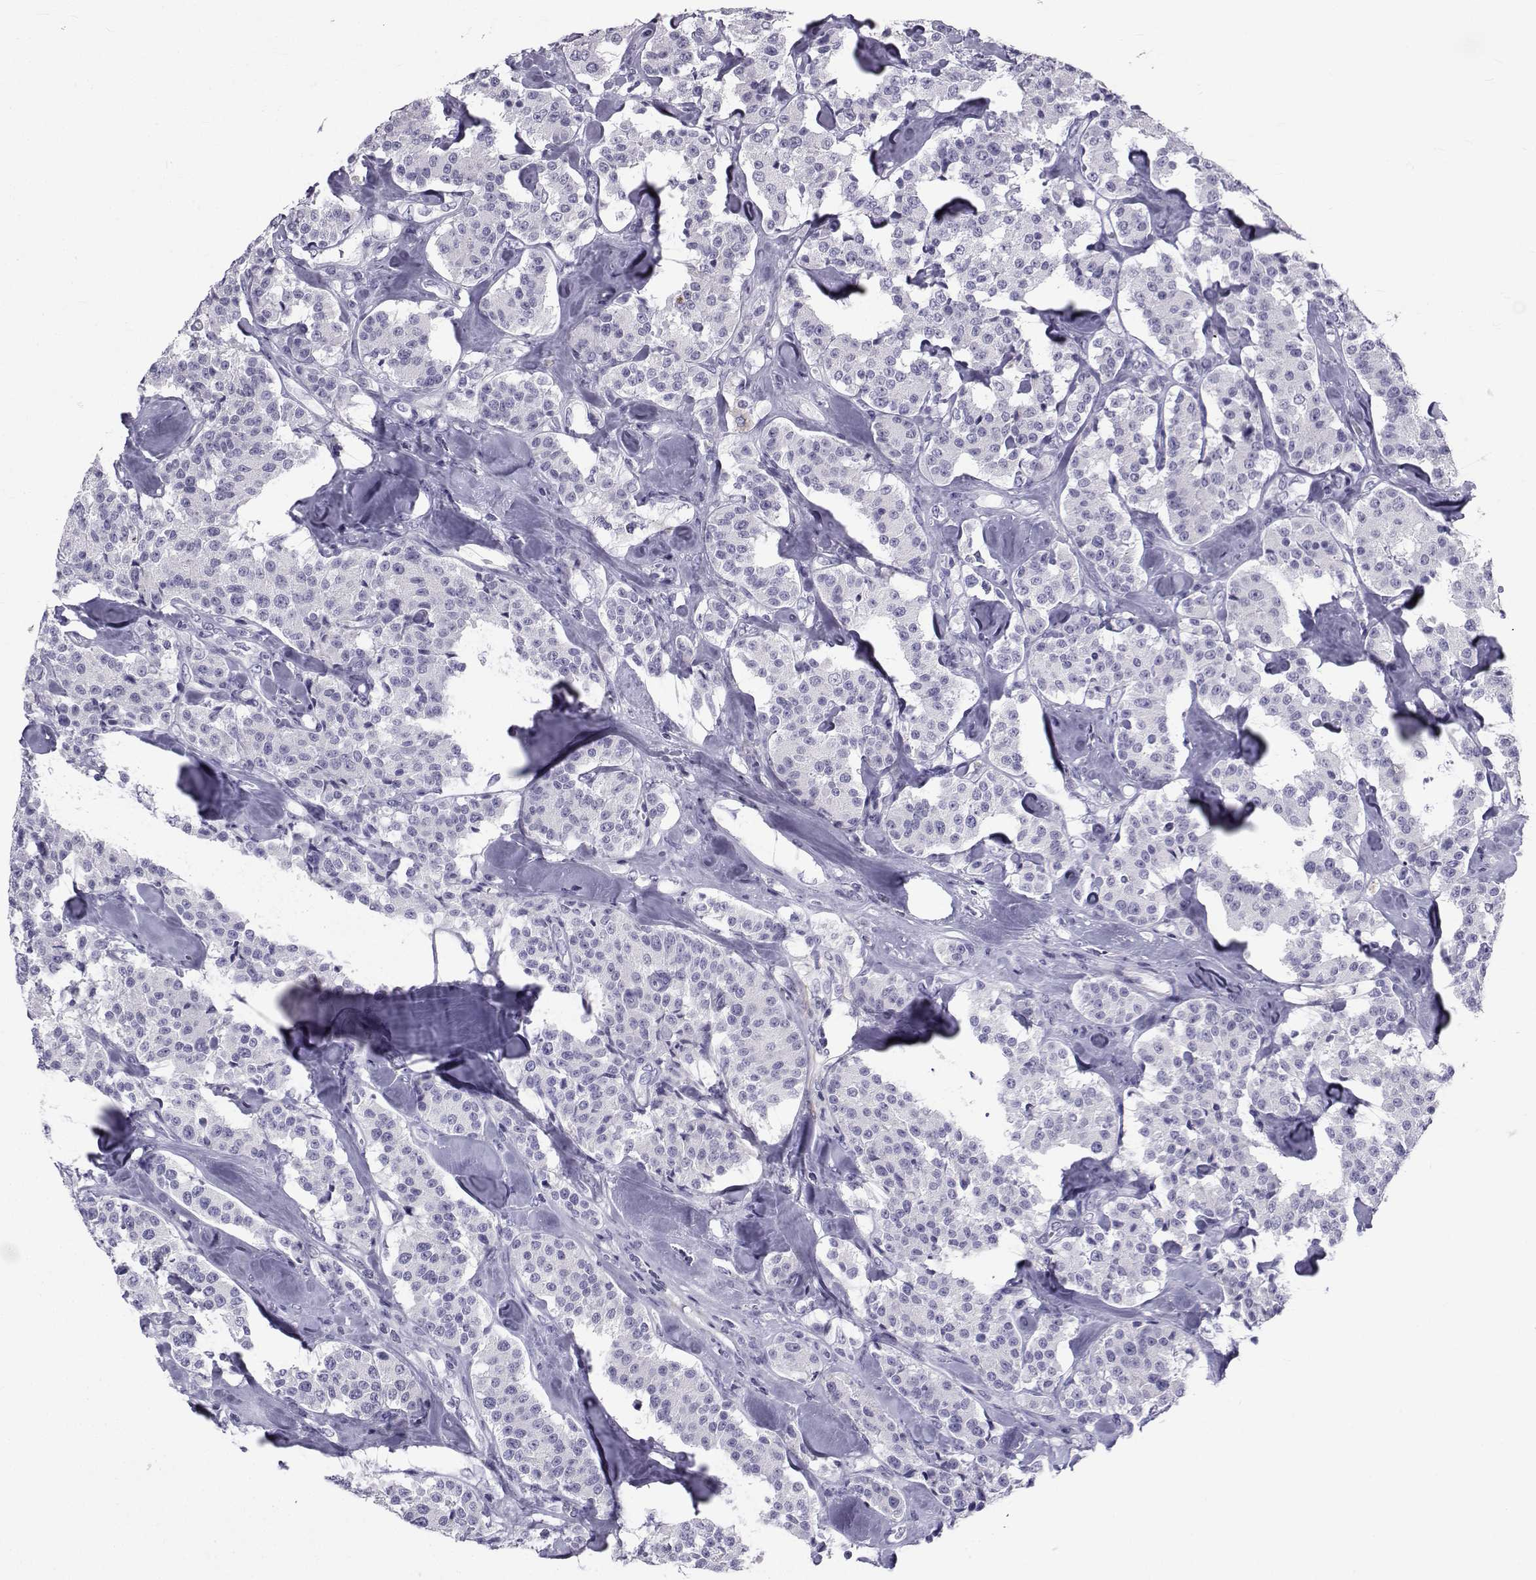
{"staining": {"intensity": "negative", "quantity": "none", "location": "none"}, "tissue": "carcinoid", "cell_type": "Tumor cells", "image_type": "cancer", "snomed": [{"axis": "morphology", "description": "Carcinoid, malignant, NOS"}, {"axis": "topography", "description": "Pancreas"}], "caption": "DAB immunohistochemical staining of human carcinoid reveals no significant positivity in tumor cells. Brightfield microscopy of IHC stained with DAB (3,3'-diaminobenzidine) (brown) and hematoxylin (blue), captured at high magnification.", "gene": "SPANXD", "patient": {"sex": "male", "age": 41}}